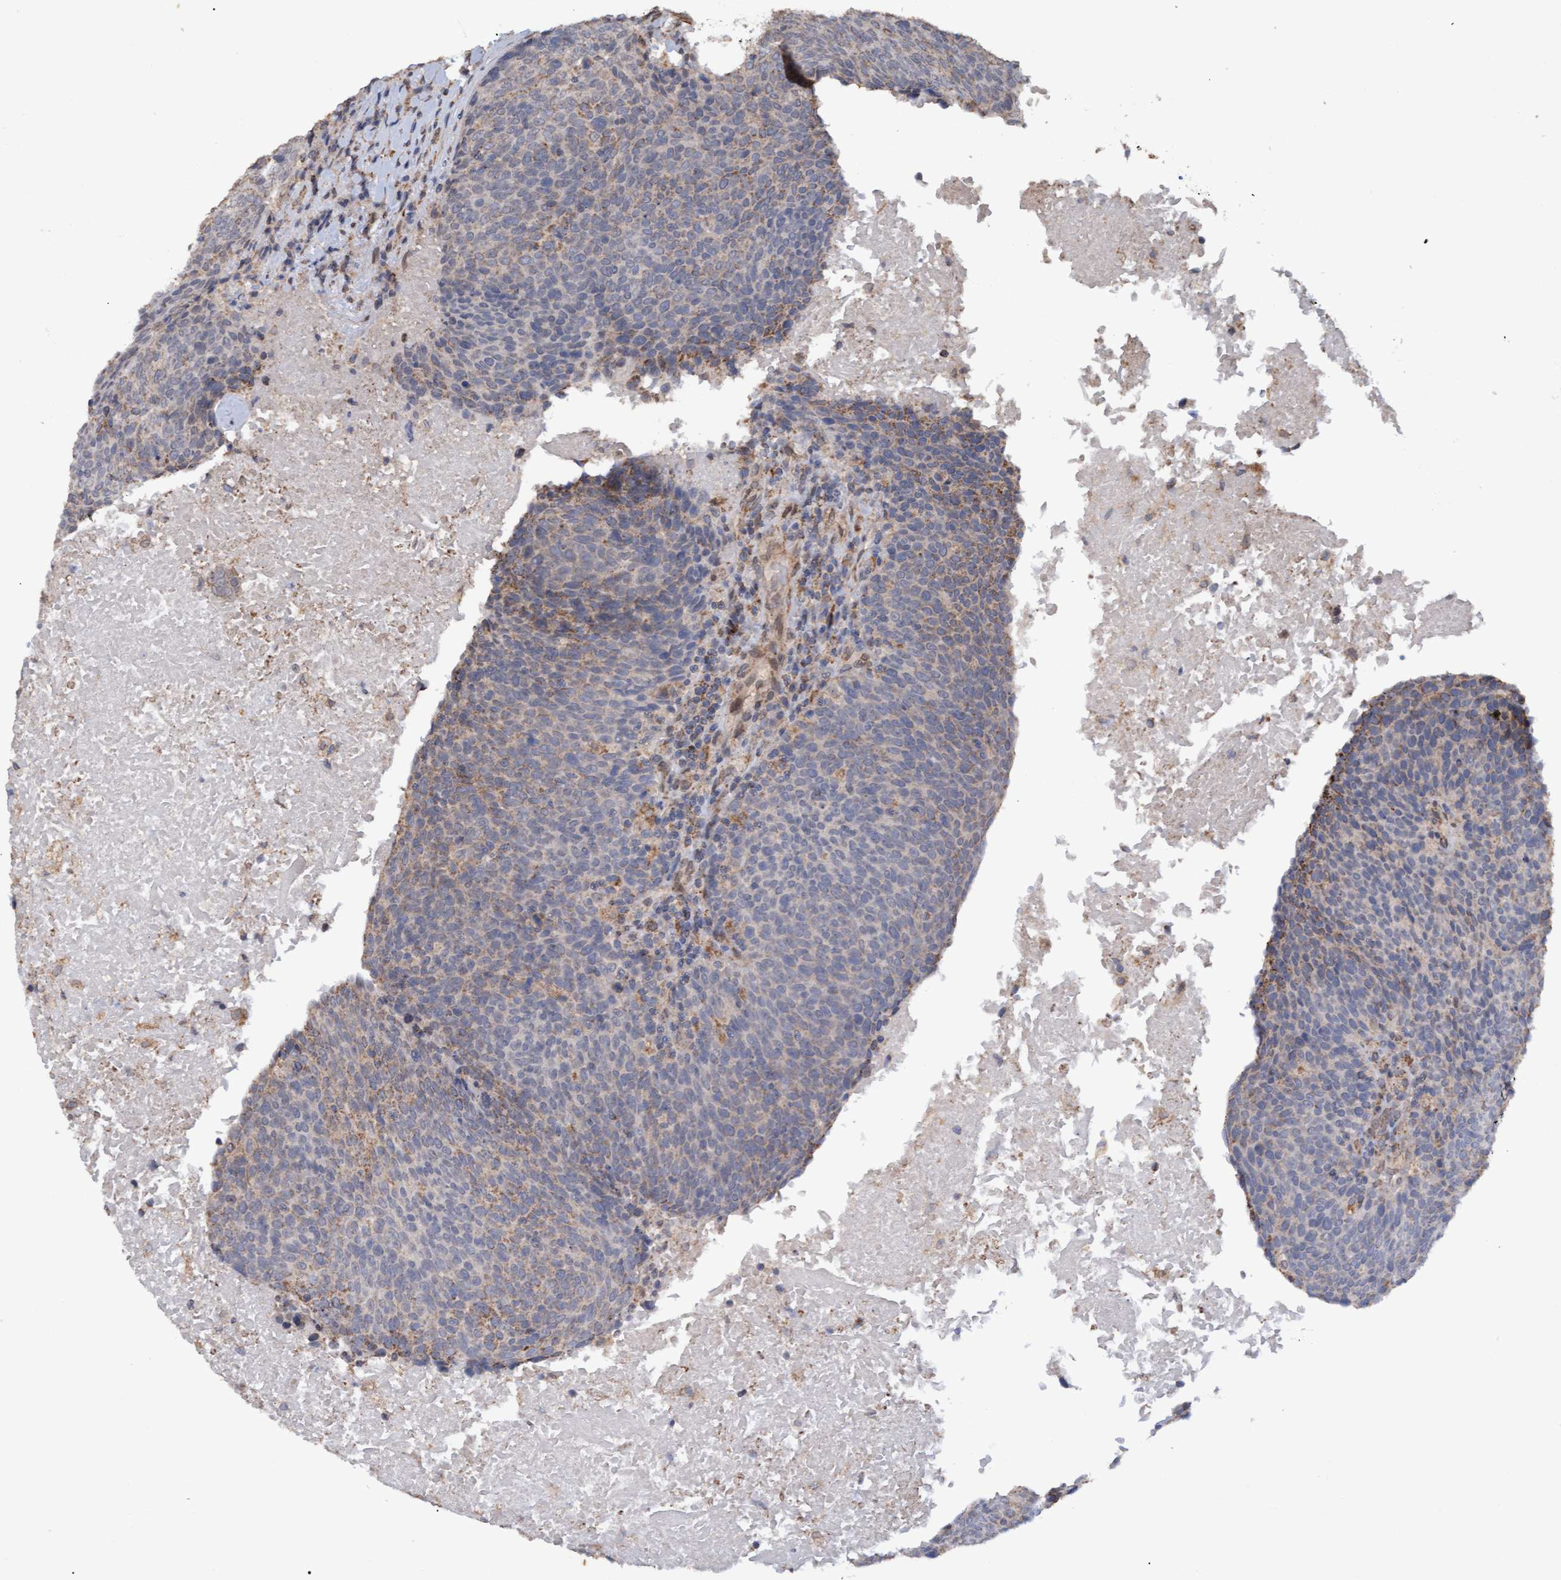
{"staining": {"intensity": "weak", "quantity": "<25%", "location": "cytoplasmic/membranous"}, "tissue": "head and neck cancer", "cell_type": "Tumor cells", "image_type": "cancer", "snomed": [{"axis": "morphology", "description": "Squamous cell carcinoma, NOS"}, {"axis": "morphology", "description": "Squamous cell carcinoma, metastatic, NOS"}, {"axis": "topography", "description": "Lymph node"}, {"axis": "topography", "description": "Head-Neck"}], "caption": "A histopathology image of human head and neck cancer (squamous cell carcinoma) is negative for staining in tumor cells.", "gene": "MGLL", "patient": {"sex": "male", "age": 62}}